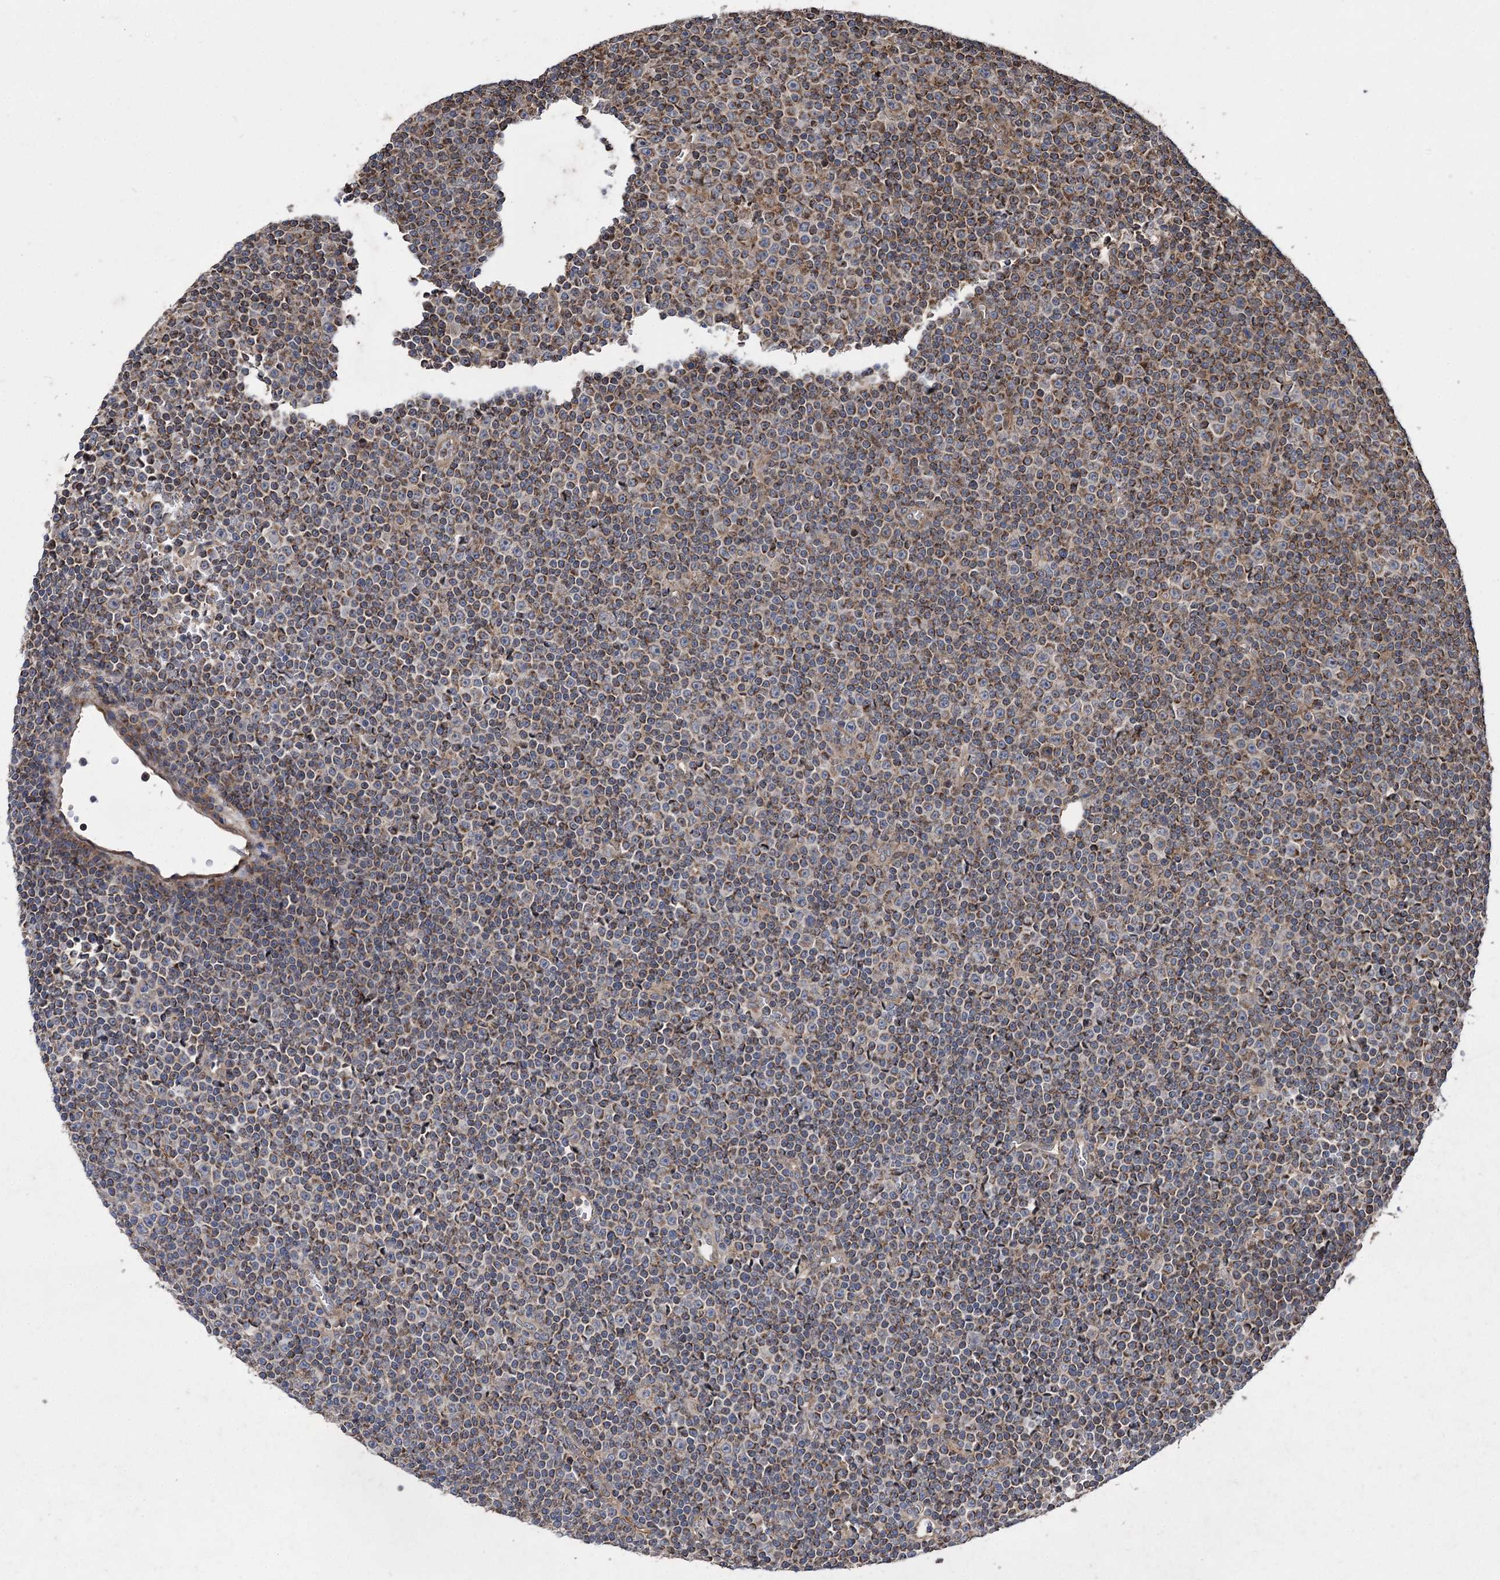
{"staining": {"intensity": "strong", "quantity": "25%-75%", "location": "cytoplasmic/membranous"}, "tissue": "lymphoma", "cell_type": "Tumor cells", "image_type": "cancer", "snomed": [{"axis": "morphology", "description": "Malignant lymphoma, non-Hodgkin's type, Low grade"}, {"axis": "topography", "description": "Lymph node"}], "caption": "The micrograph exhibits immunohistochemical staining of lymphoma. There is strong cytoplasmic/membranous positivity is seen in approximately 25%-75% of tumor cells.", "gene": "RASSF3", "patient": {"sex": "female", "age": 67}}